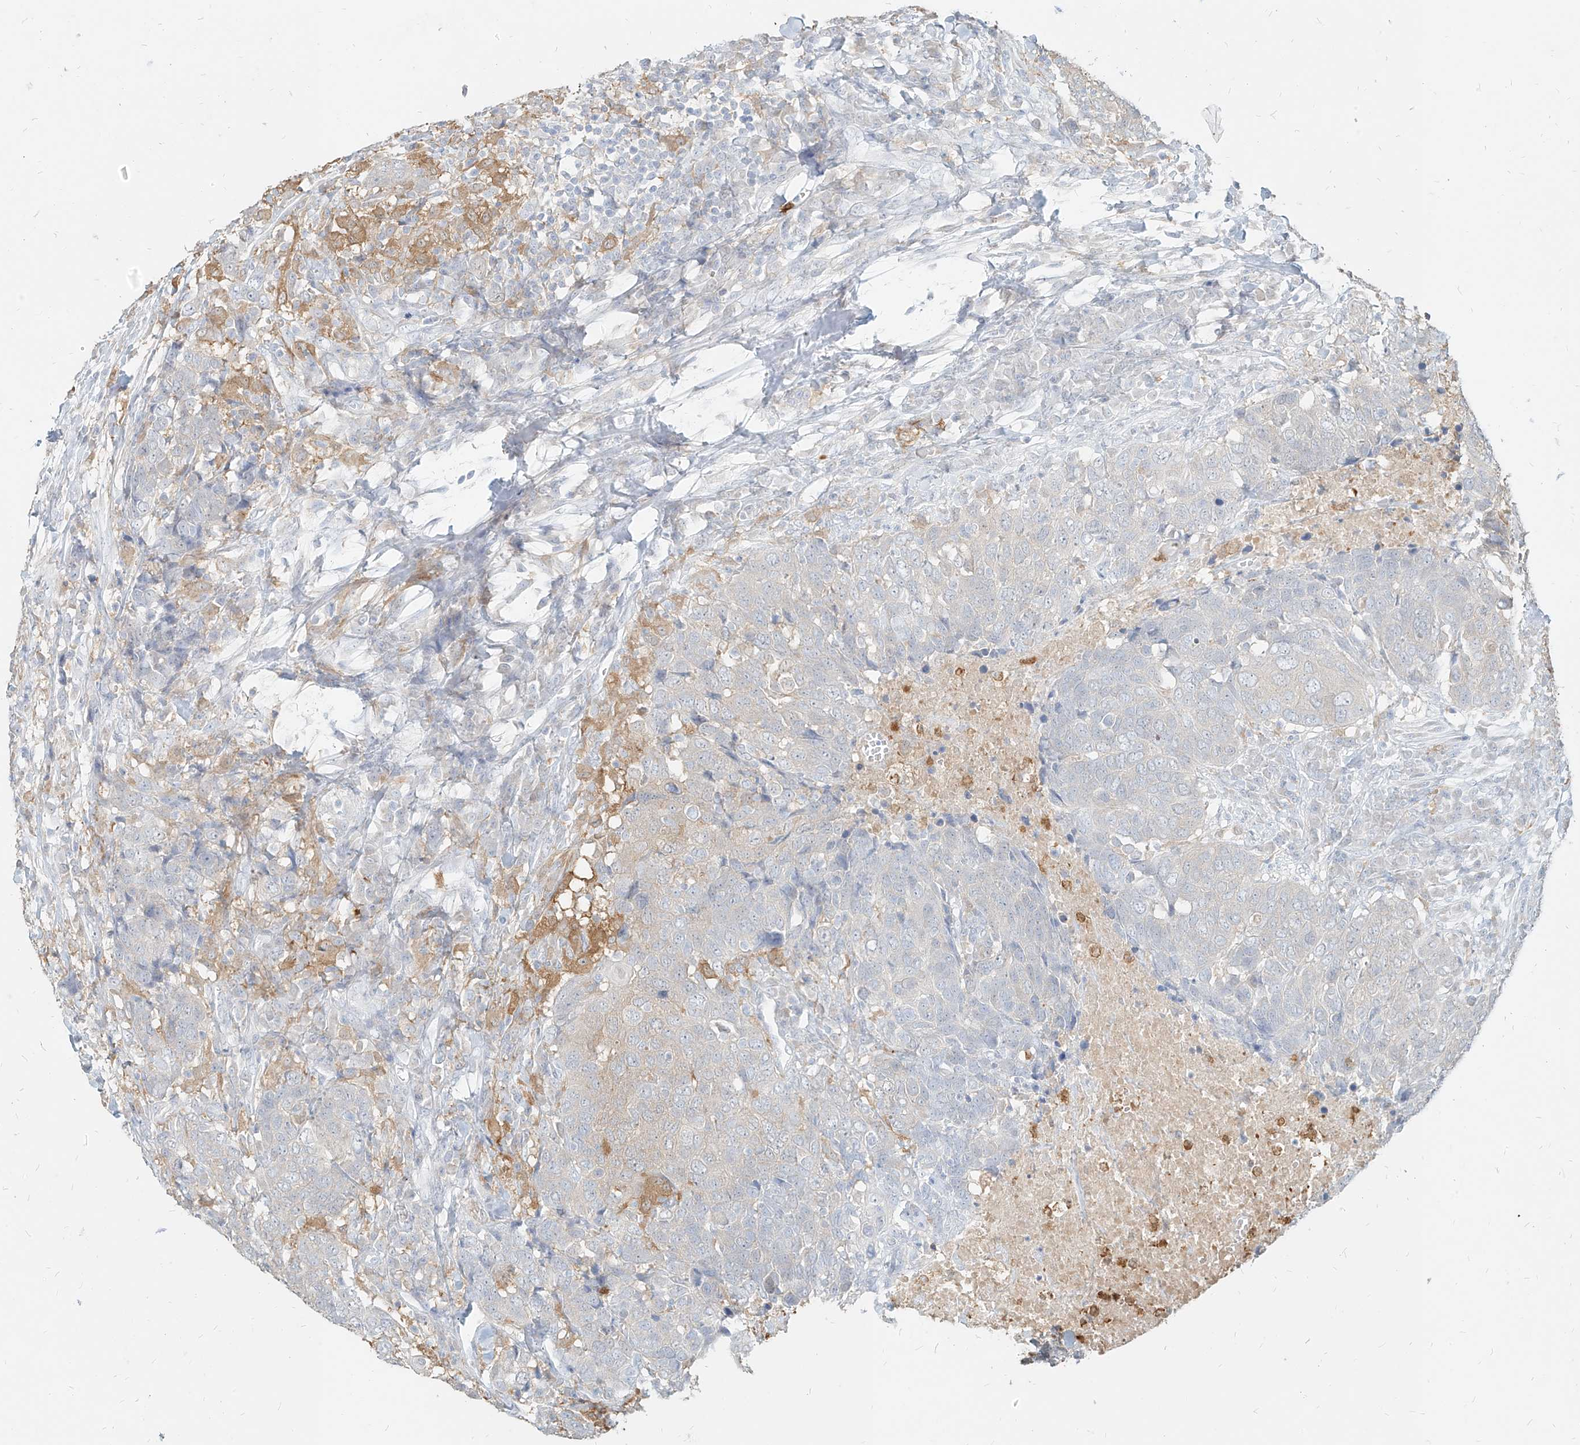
{"staining": {"intensity": "negative", "quantity": "none", "location": "none"}, "tissue": "head and neck cancer", "cell_type": "Tumor cells", "image_type": "cancer", "snomed": [{"axis": "morphology", "description": "Squamous cell carcinoma, NOS"}, {"axis": "topography", "description": "Head-Neck"}], "caption": "IHC histopathology image of human head and neck cancer (squamous cell carcinoma) stained for a protein (brown), which displays no staining in tumor cells. (DAB (3,3'-diaminobenzidine) immunohistochemistry with hematoxylin counter stain).", "gene": "PGD", "patient": {"sex": "male", "age": 66}}